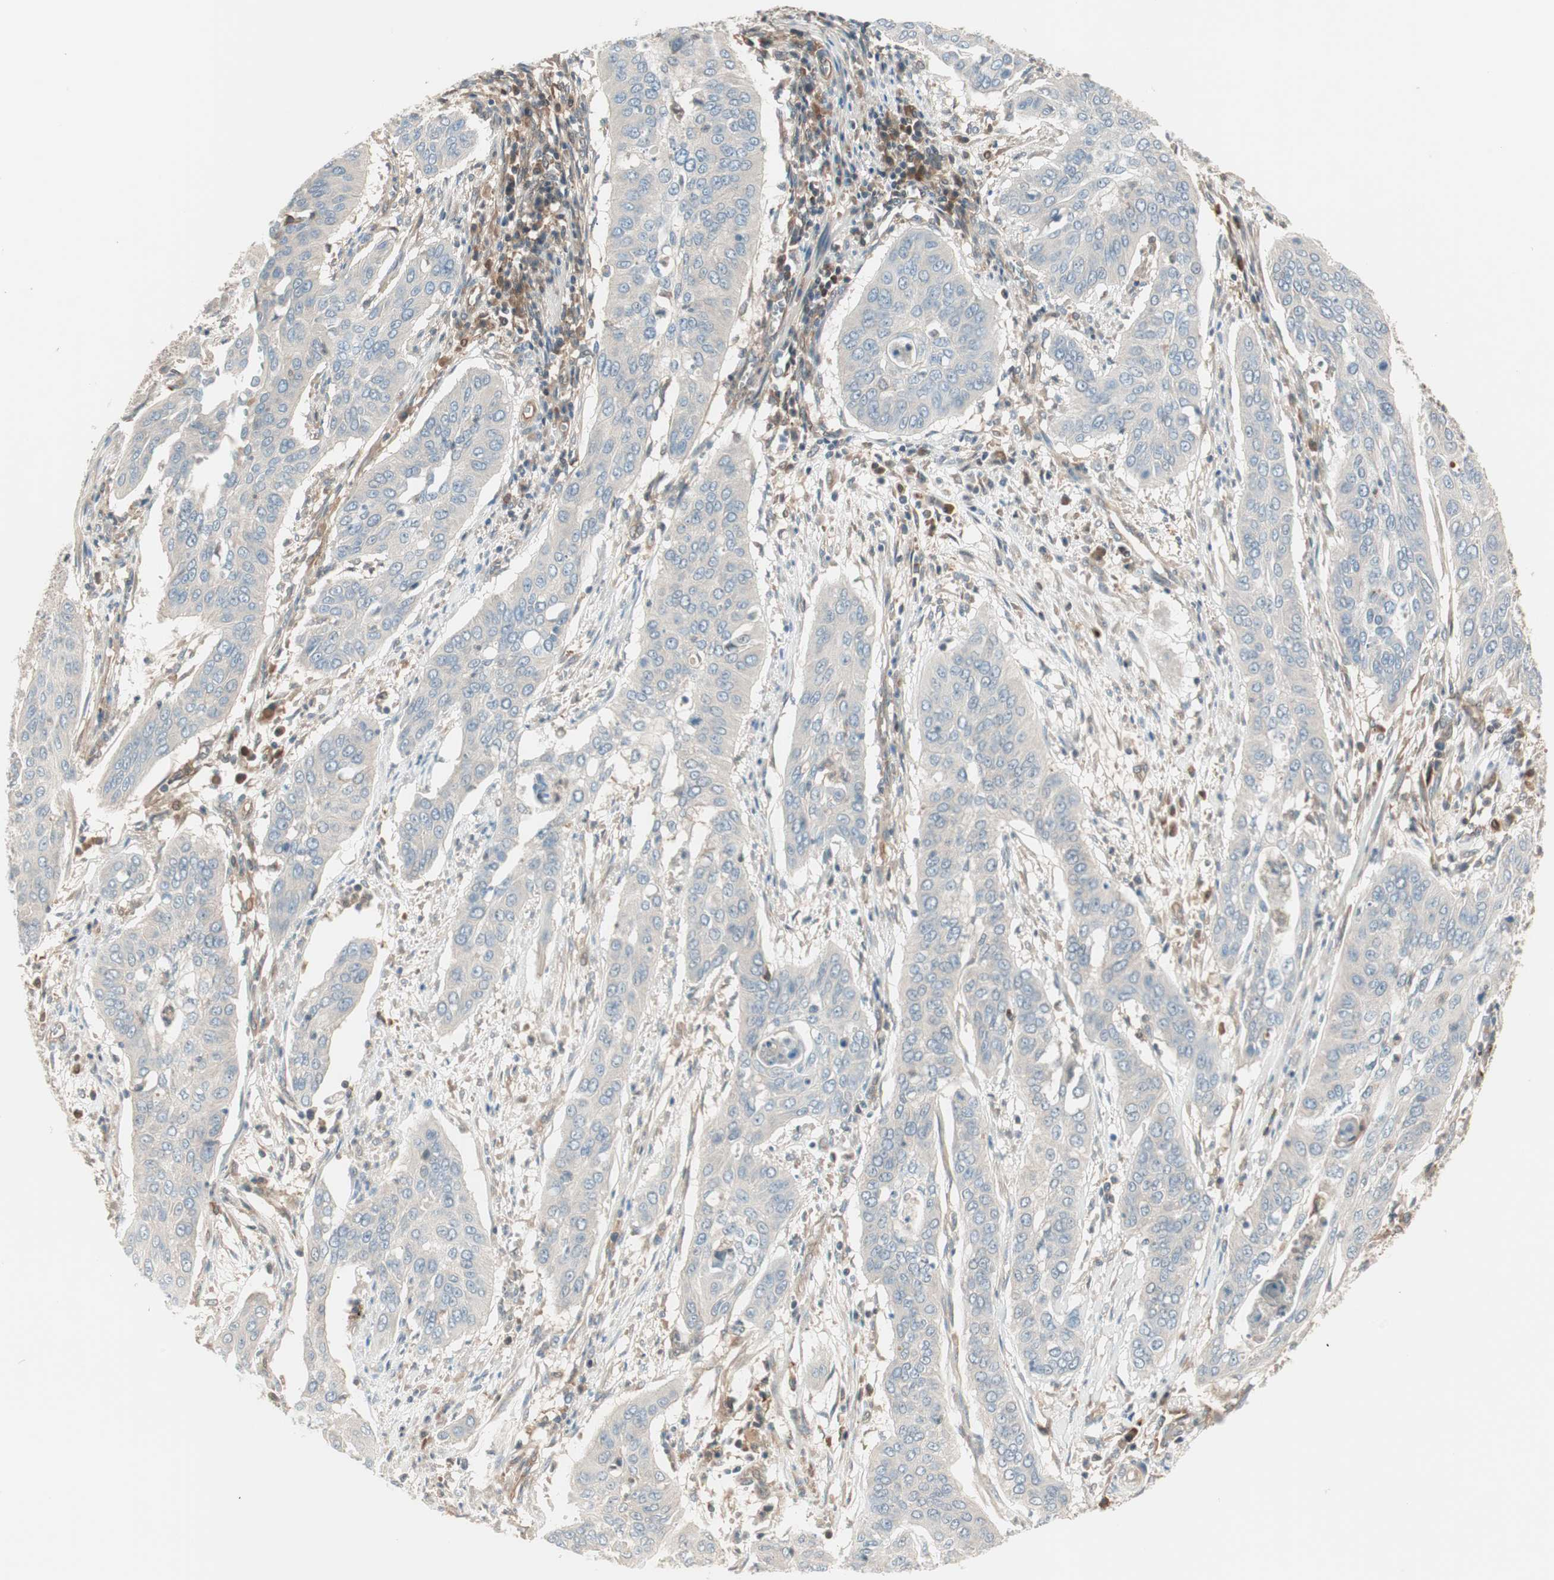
{"staining": {"intensity": "negative", "quantity": "none", "location": "none"}, "tissue": "cervical cancer", "cell_type": "Tumor cells", "image_type": "cancer", "snomed": [{"axis": "morphology", "description": "Squamous cell carcinoma, NOS"}, {"axis": "topography", "description": "Cervix"}], "caption": "Tumor cells show no significant positivity in cervical squamous cell carcinoma.", "gene": "GALT", "patient": {"sex": "female", "age": 39}}